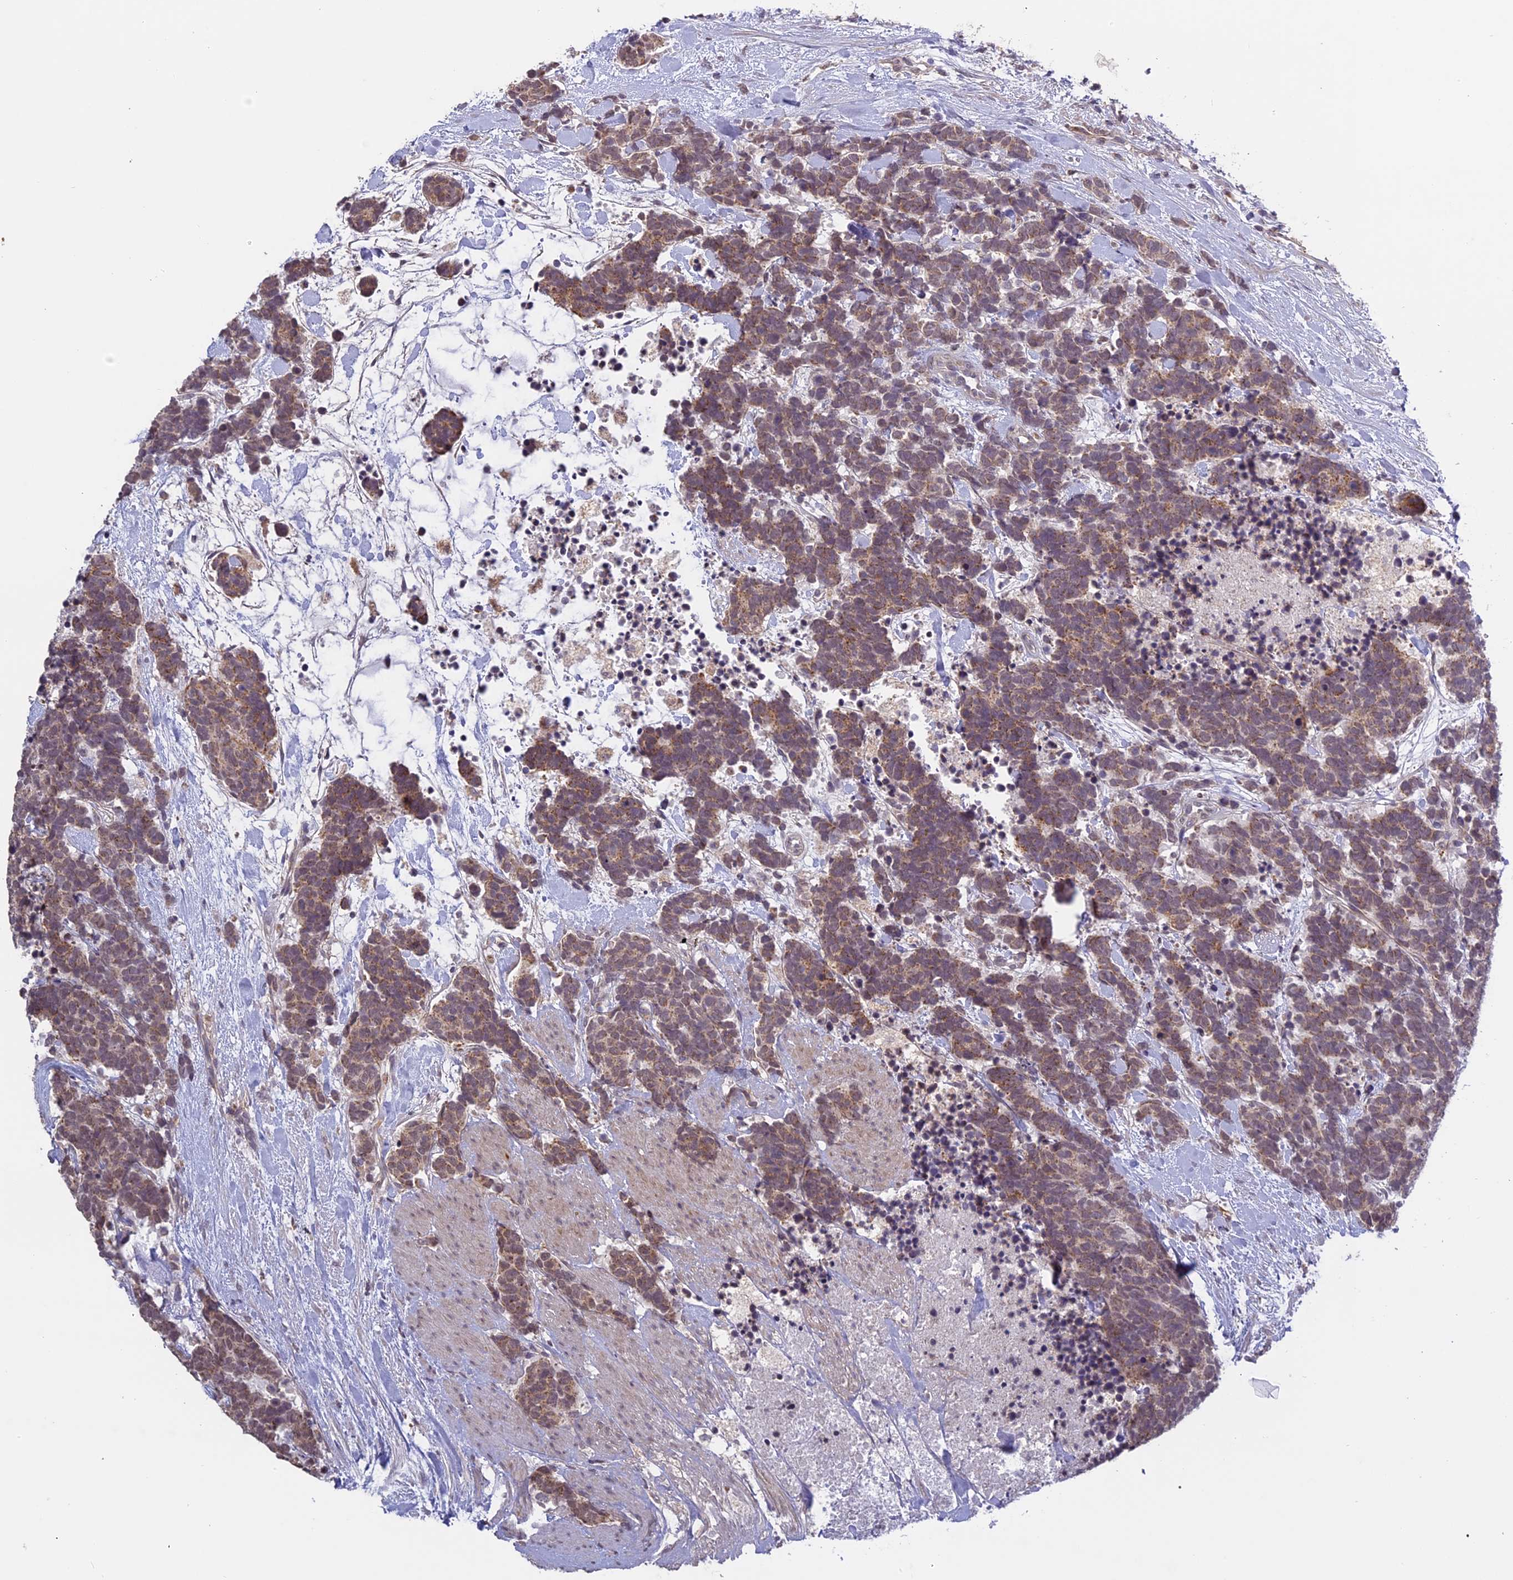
{"staining": {"intensity": "moderate", "quantity": "25%-75%", "location": "cytoplasmic/membranous"}, "tissue": "carcinoid", "cell_type": "Tumor cells", "image_type": "cancer", "snomed": [{"axis": "morphology", "description": "Carcinoma, NOS"}, {"axis": "morphology", "description": "Carcinoid, malignant, NOS"}, {"axis": "topography", "description": "Prostate"}], "caption": "This is a photomicrograph of immunohistochemistry staining of carcinoma, which shows moderate staining in the cytoplasmic/membranous of tumor cells.", "gene": "ERG28", "patient": {"sex": "male", "age": 57}}